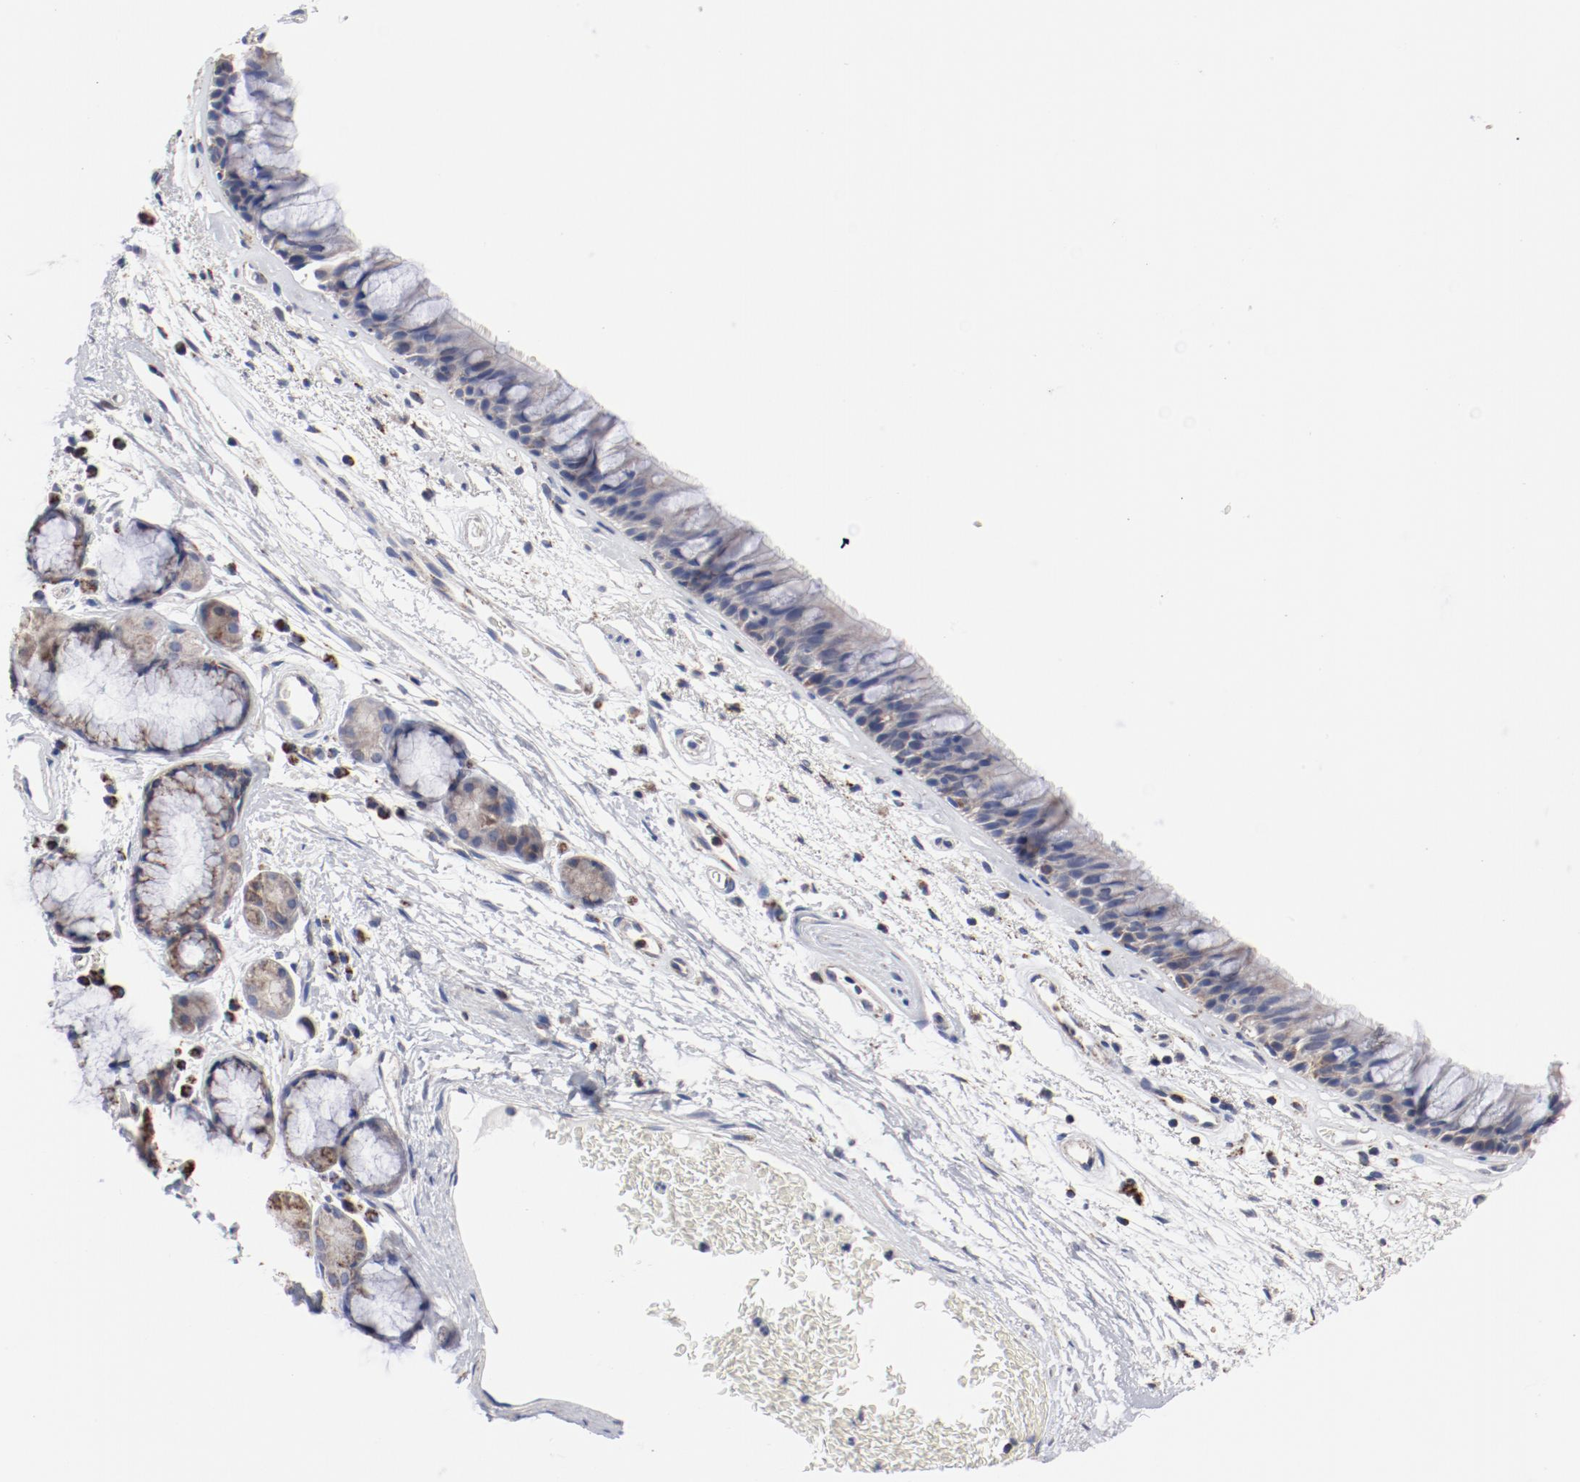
{"staining": {"intensity": "strong", "quantity": ">75%", "location": "cytoplasmic/membranous"}, "tissue": "bronchus", "cell_type": "Respiratory epithelial cells", "image_type": "normal", "snomed": [{"axis": "morphology", "description": "Normal tissue, NOS"}, {"axis": "morphology", "description": "Adenocarcinoma, NOS"}, {"axis": "topography", "description": "Bronchus"}, {"axis": "topography", "description": "Lung"}], "caption": "Immunohistochemistry of normal bronchus displays high levels of strong cytoplasmic/membranous expression in approximately >75% of respiratory epithelial cells.", "gene": "NDUFV2", "patient": {"sex": "female", "age": 54}}